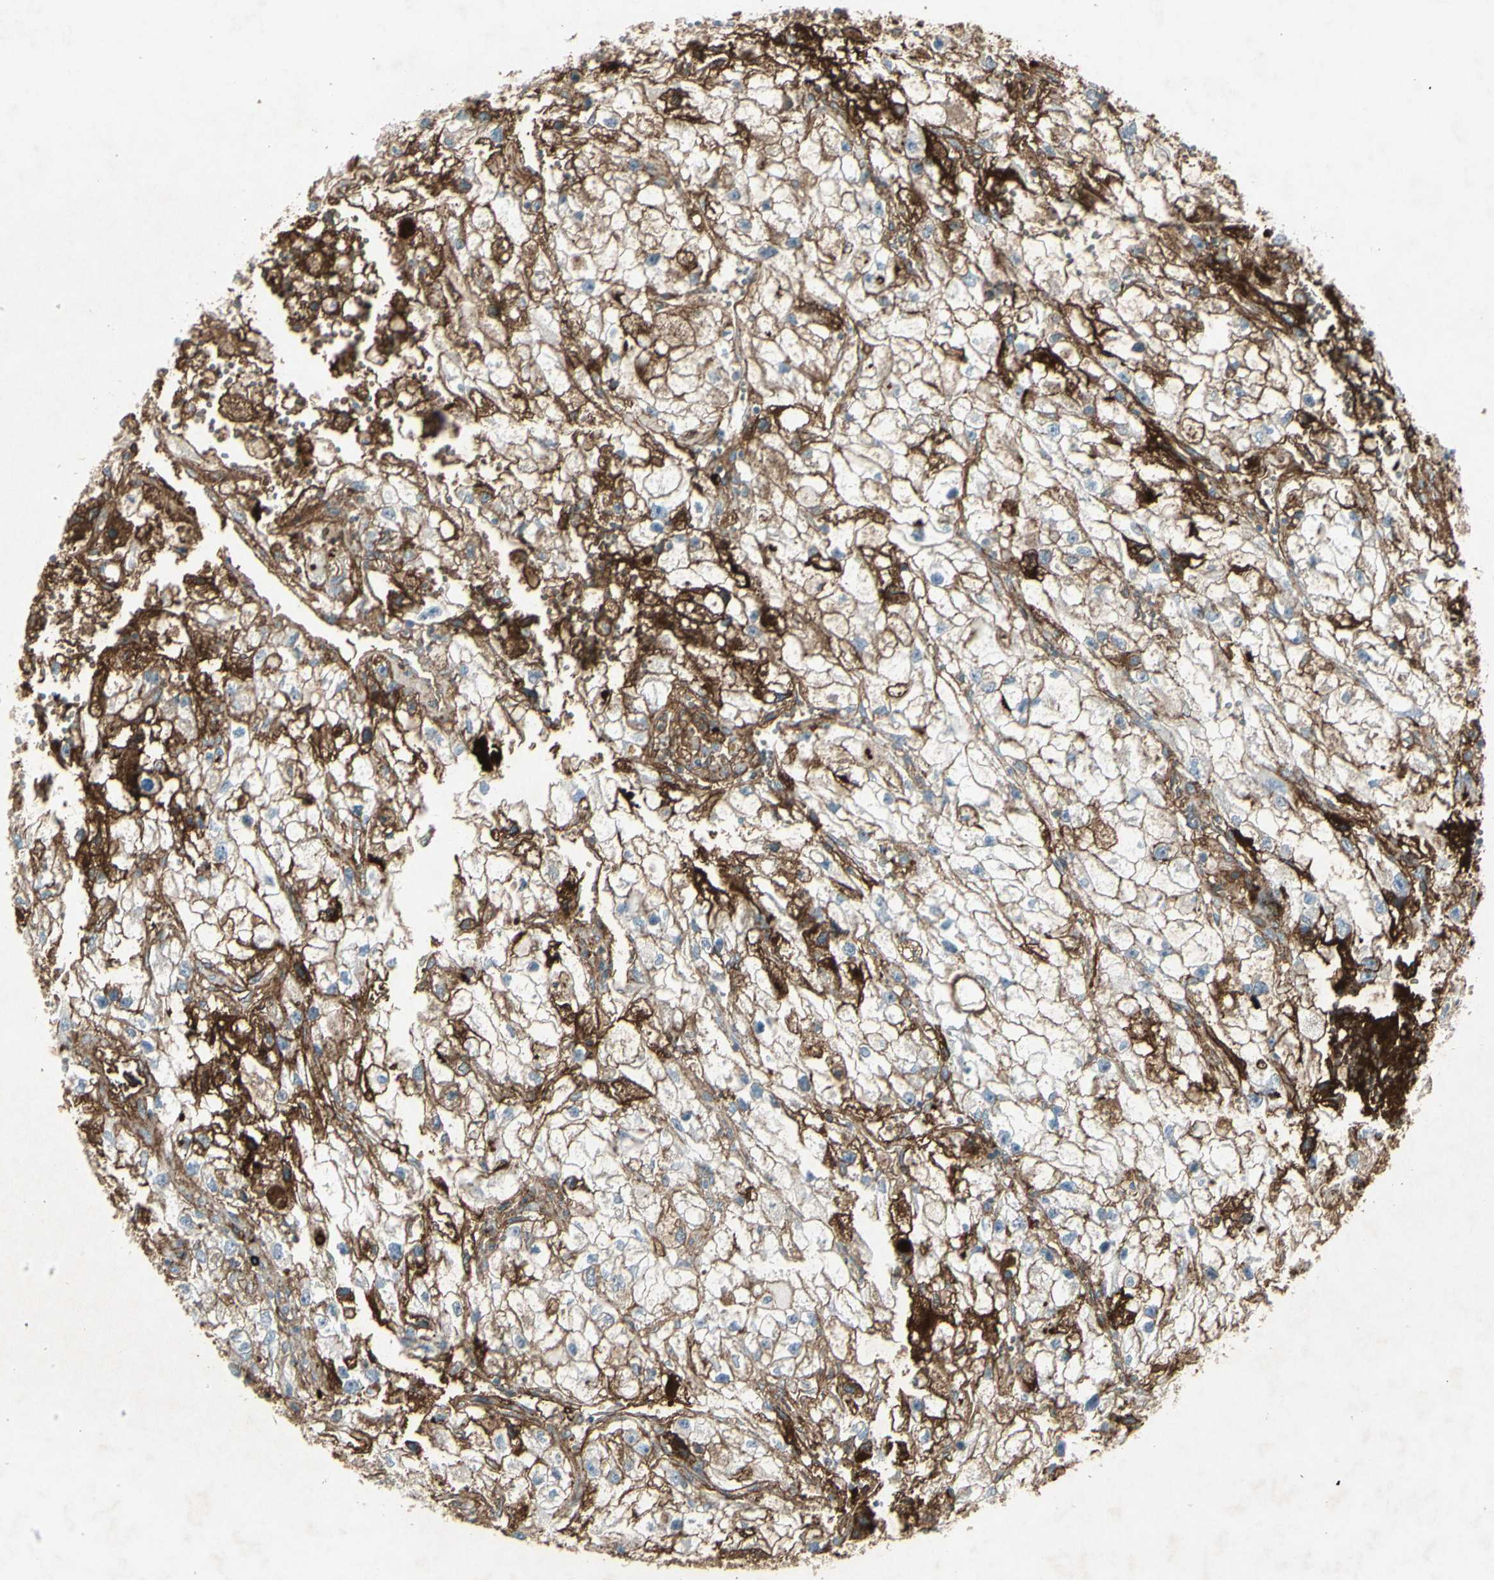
{"staining": {"intensity": "moderate", "quantity": "25%-75%", "location": "cytoplasmic/membranous"}, "tissue": "renal cancer", "cell_type": "Tumor cells", "image_type": "cancer", "snomed": [{"axis": "morphology", "description": "Adenocarcinoma, NOS"}, {"axis": "topography", "description": "Kidney"}], "caption": "Brown immunohistochemical staining in human adenocarcinoma (renal) shows moderate cytoplasmic/membranous positivity in approximately 25%-75% of tumor cells.", "gene": "IGHM", "patient": {"sex": "female", "age": 70}}